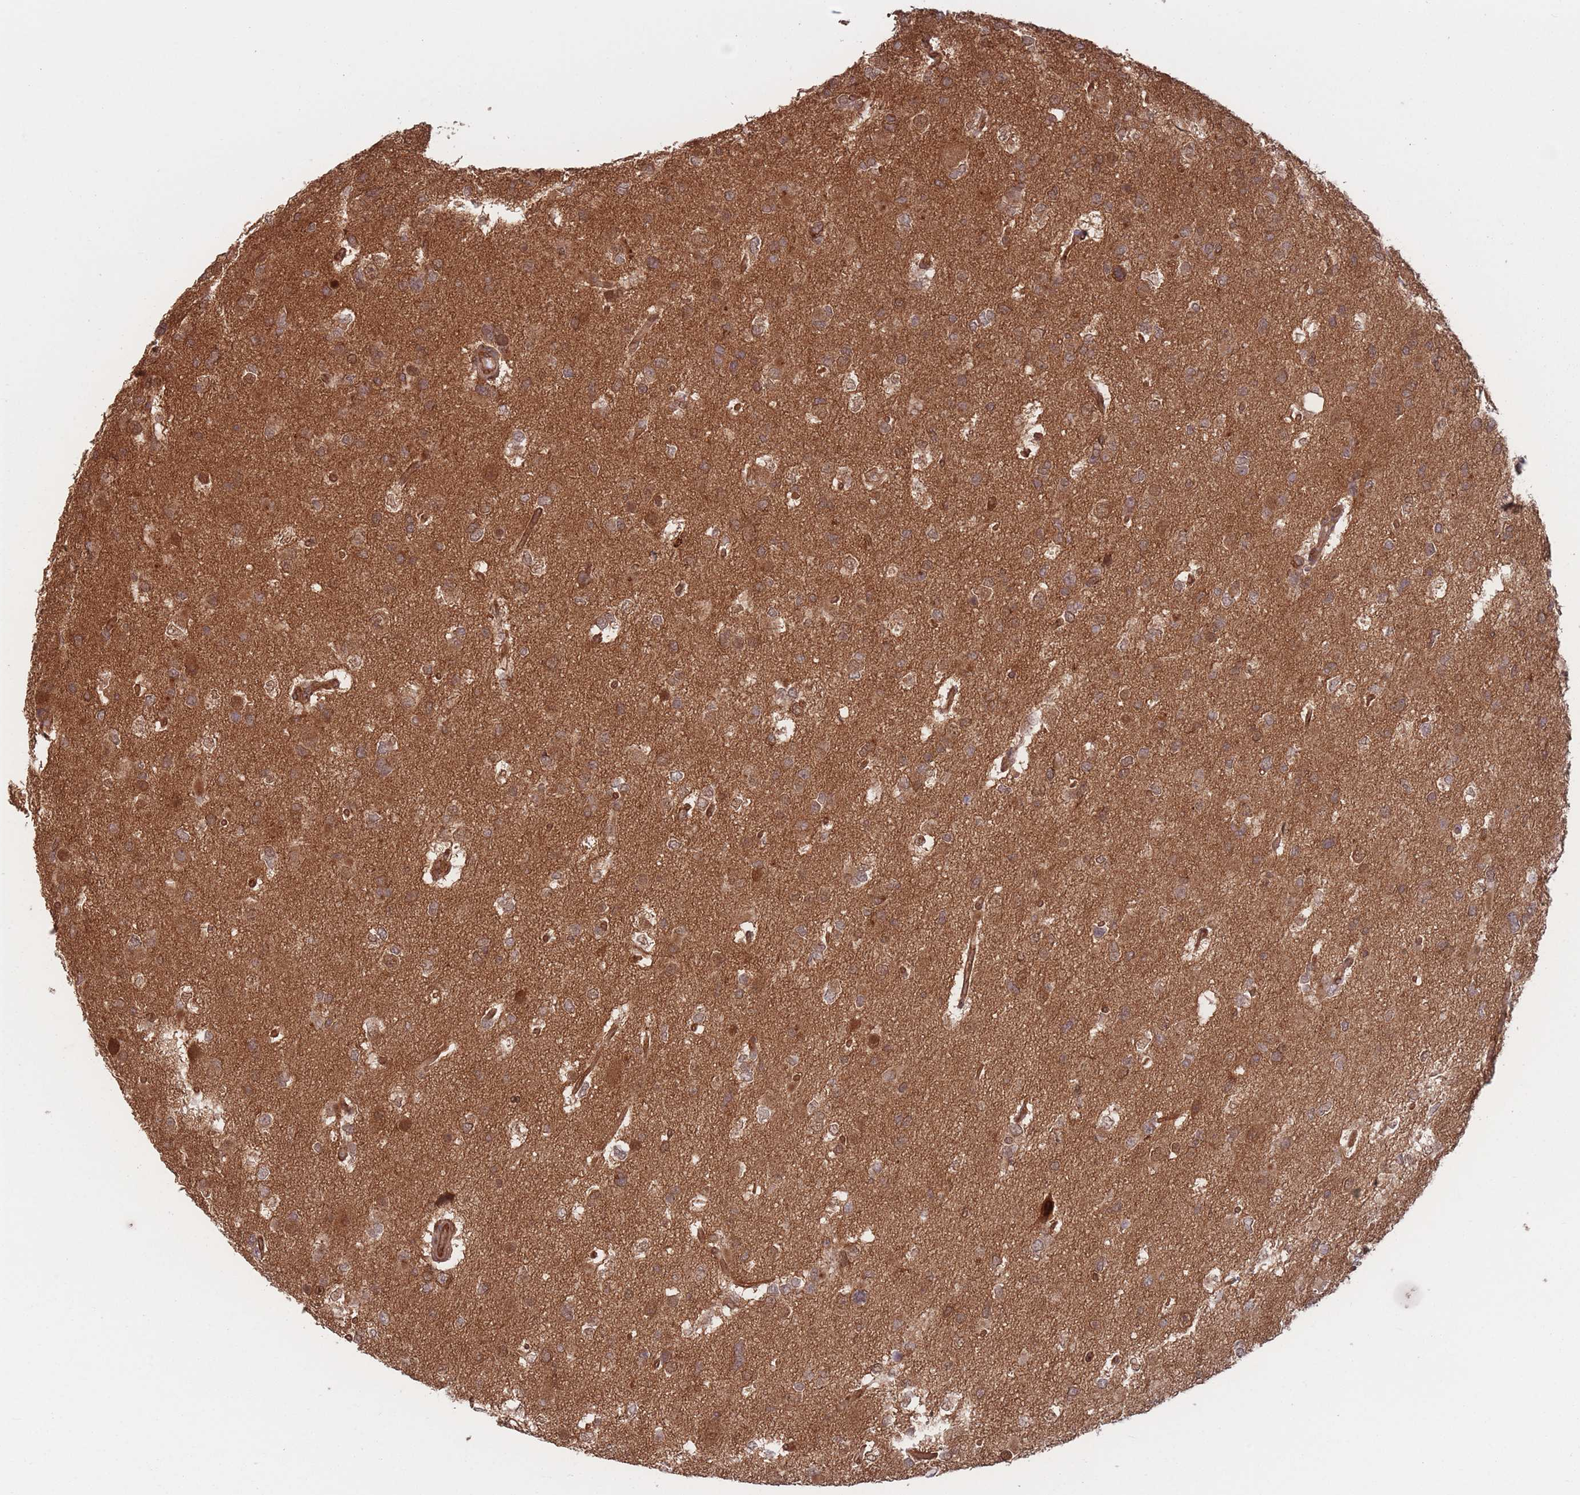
{"staining": {"intensity": "moderate", "quantity": ">75%", "location": "cytoplasmic/membranous"}, "tissue": "glioma", "cell_type": "Tumor cells", "image_type": "cancer", "snomed": [{"axis": "morphology", "description": "Glioma, malignant, High grade"}, {"axis": "topography", "description": "Brain"}], "caption": "The immunohistochemical stain labels moderate cytoplasmic/membranous positivity in tumor cells of glioma tissue.", "gene": "PODXL2", "patient": {"sex": "male", "age": 53}}